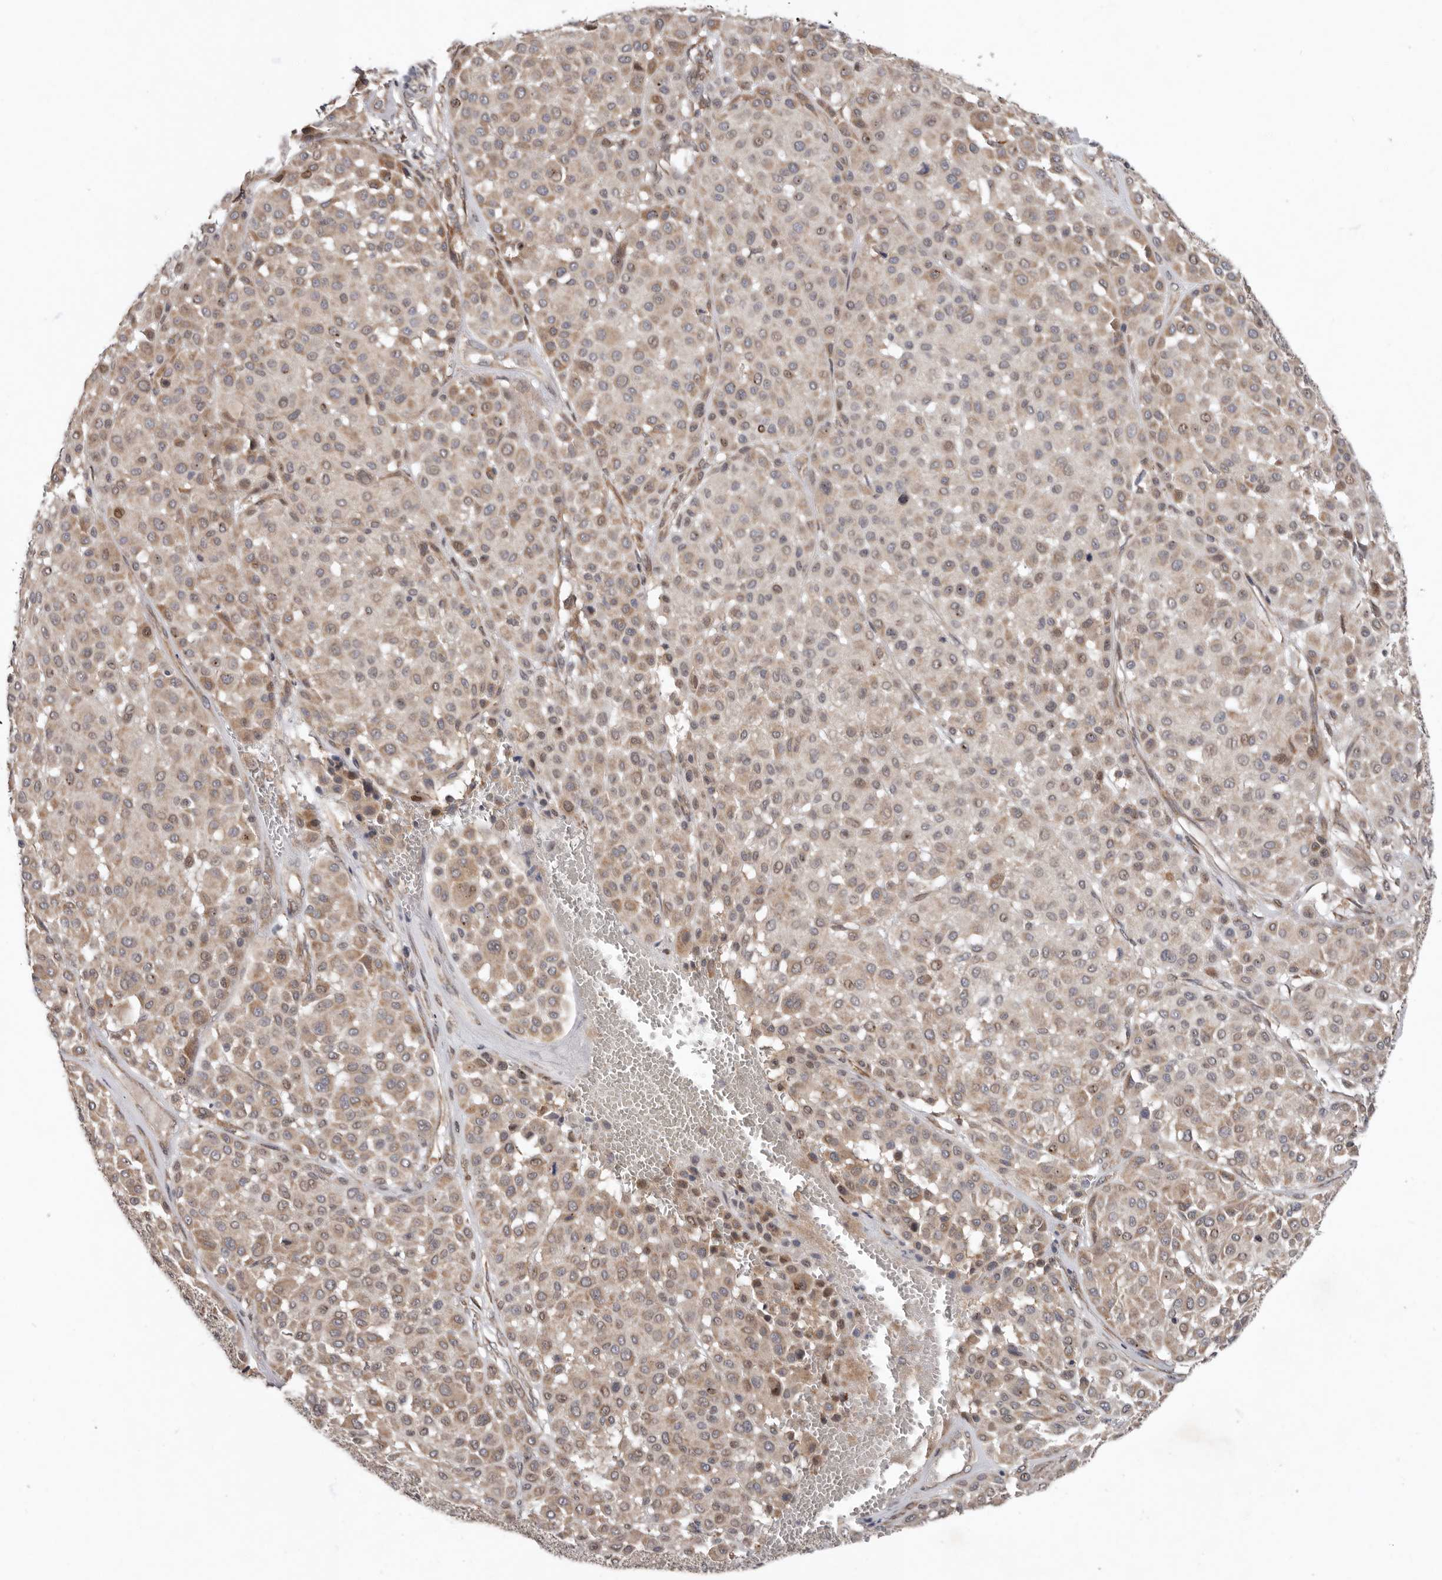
{"staining": {"intensity": "weak", "quantity": ">75%", "location": "cytoplasmic/membranous"}, "tissue": "melanoma", "cell_type": "Tumor cells", "image_type": "cancer", "snomed": [{"axis": "morphology", "description": "Malignant melanoma, Metastatic site"}, {"axis": "topography", "description": "Soft tissue"}], "caption": "Malignant melanoma (metastatic site) stained with a protein marker shows weak staining in tumor cells.", "gene": "CHML", "patient": {"sex": "male", "age": 41}}